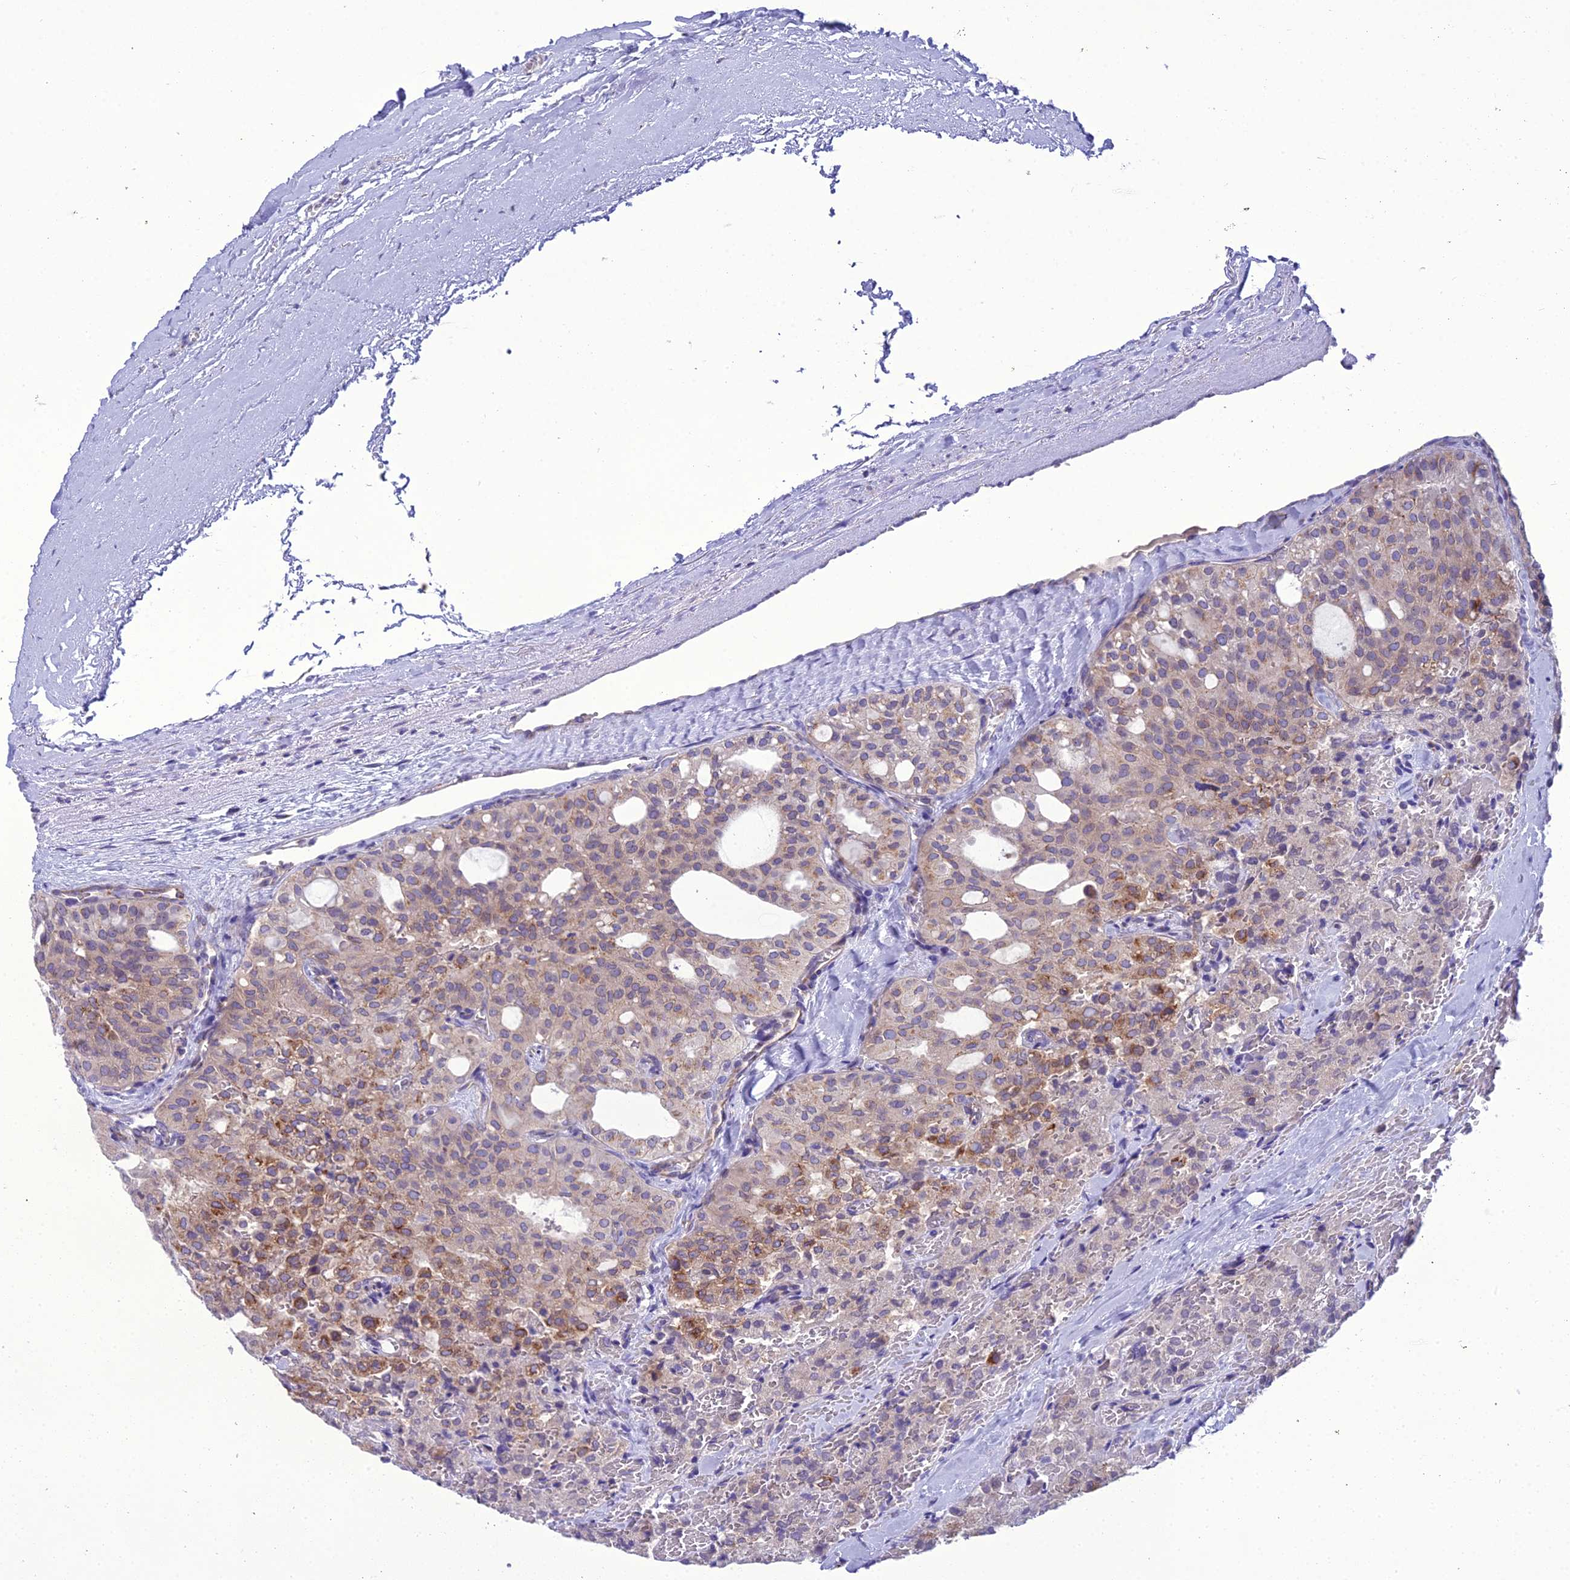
{"staining": {"intensity": "moderate", "quantity": "25%-75%", "location": "cytoplasmic/membranous"}, "tissue": "thyroid cancer", "cell_type": "Tumor cells", "image_type": "cancer", "snomed": [{"axis": "morphology", "description": "Follicular adenoma carcinoma, NOS"}, {"axis": "topography", "description": "Thyroid gland"}], "caption": "Immunohistochemistry (IHC) (DAB (3,3'-diaminobenzidine)) staining of thyroid cancer demonstrates moderate cytoplasmic/membranous protein positivity in approximately 25%-75% of tumor cells. The staining is performed using DAB brown chromogen to label protein expression. The nuclei are counter-stained blue using hematoxylin.", "gene": "GOLPH3", "patient": {"sex": "male", "age": 75}}